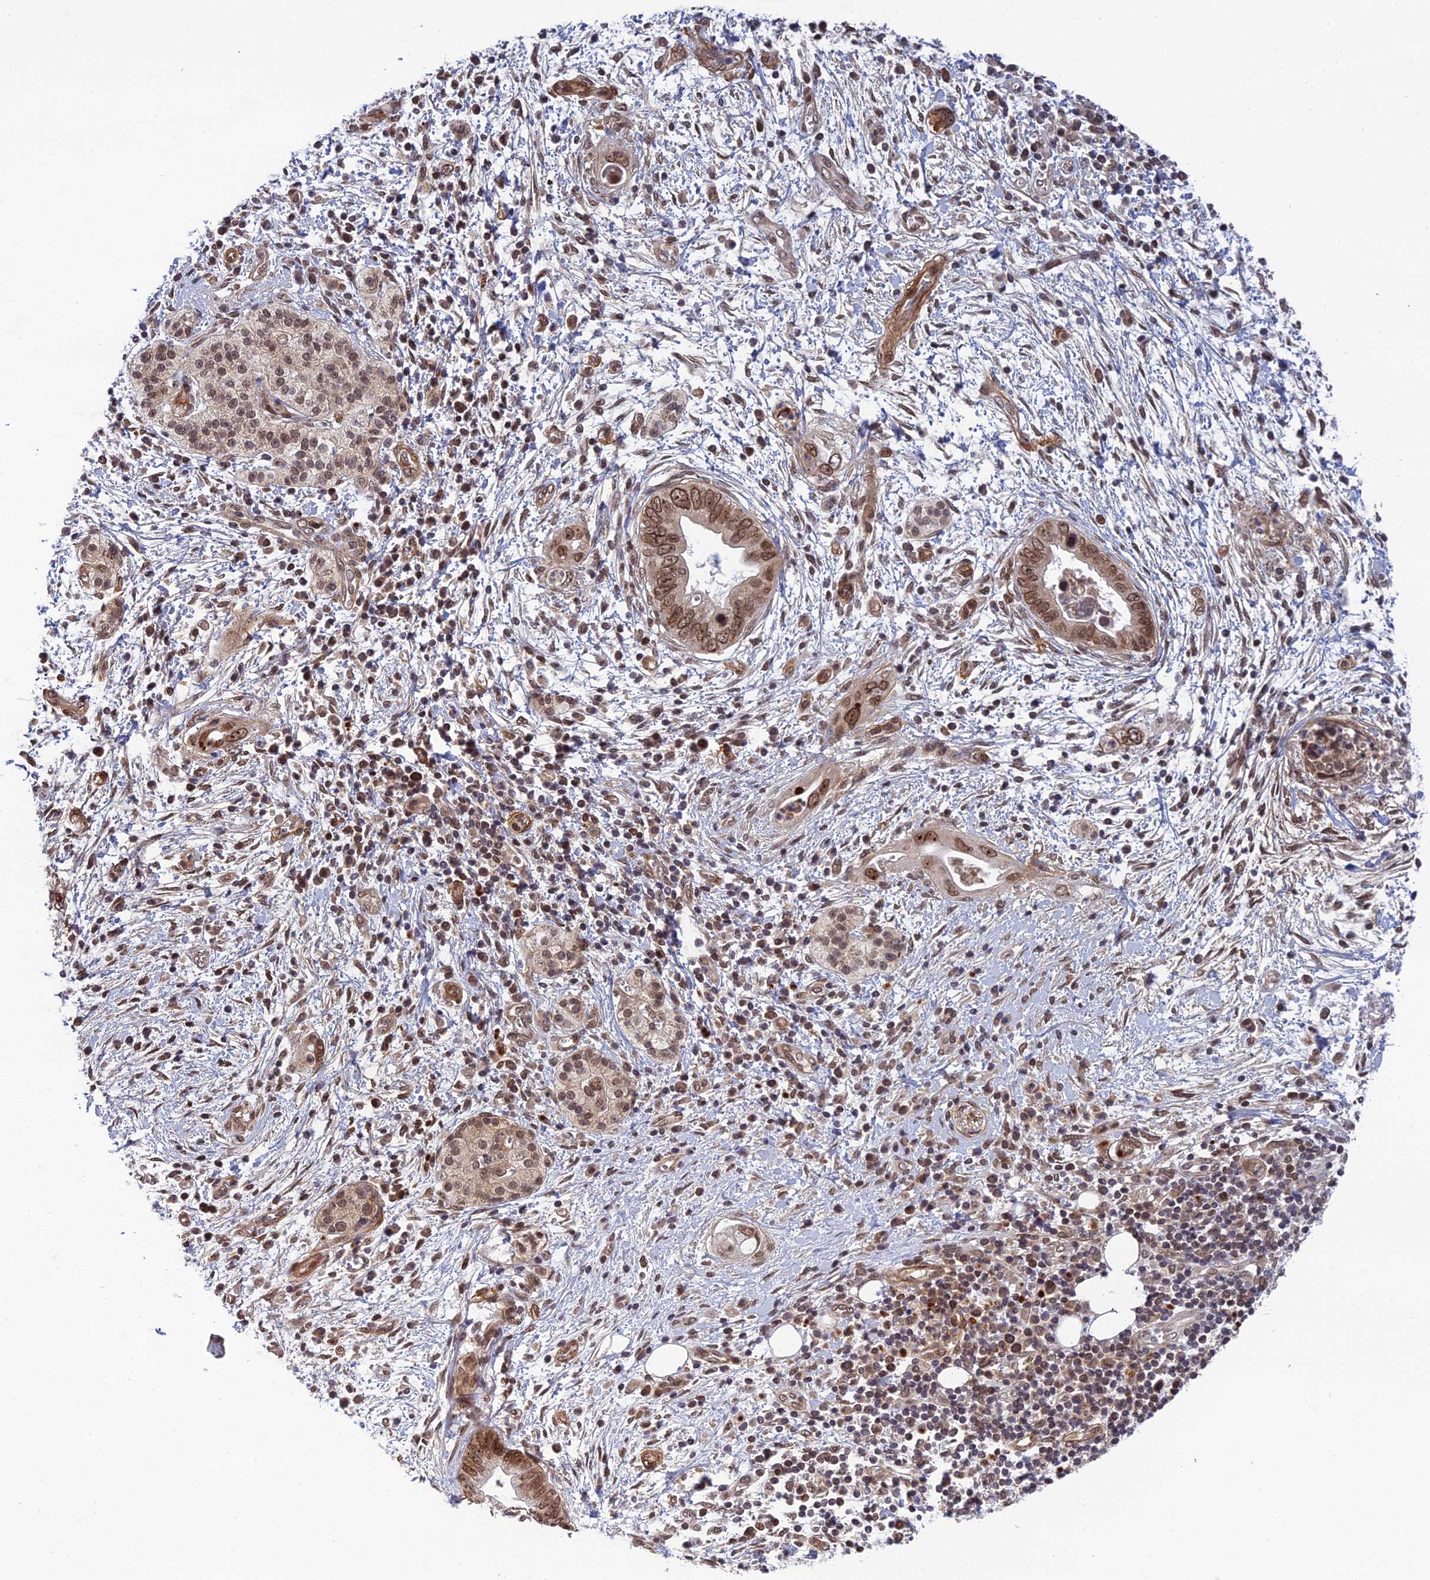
{"staining": {"intensity": "moderate", "quantity": ">75%", "location": "nuclear"}, "tissue": "pancreatic cancer", "cell_type": "Tumor cells", "image_type": "cancer", "snomed": [{"axis": "morphology", "description": "Adenocarcinoma, NOS"}, {"axis": "topography", "description": "Pancreas"}], "caption": "Moderate nuclear expression is seen in approximately >75% of tumor cells in adenocarcinoma (pancreatic).", "gene": "REXO1", "patient": {"sex": "male", "age": 75}}